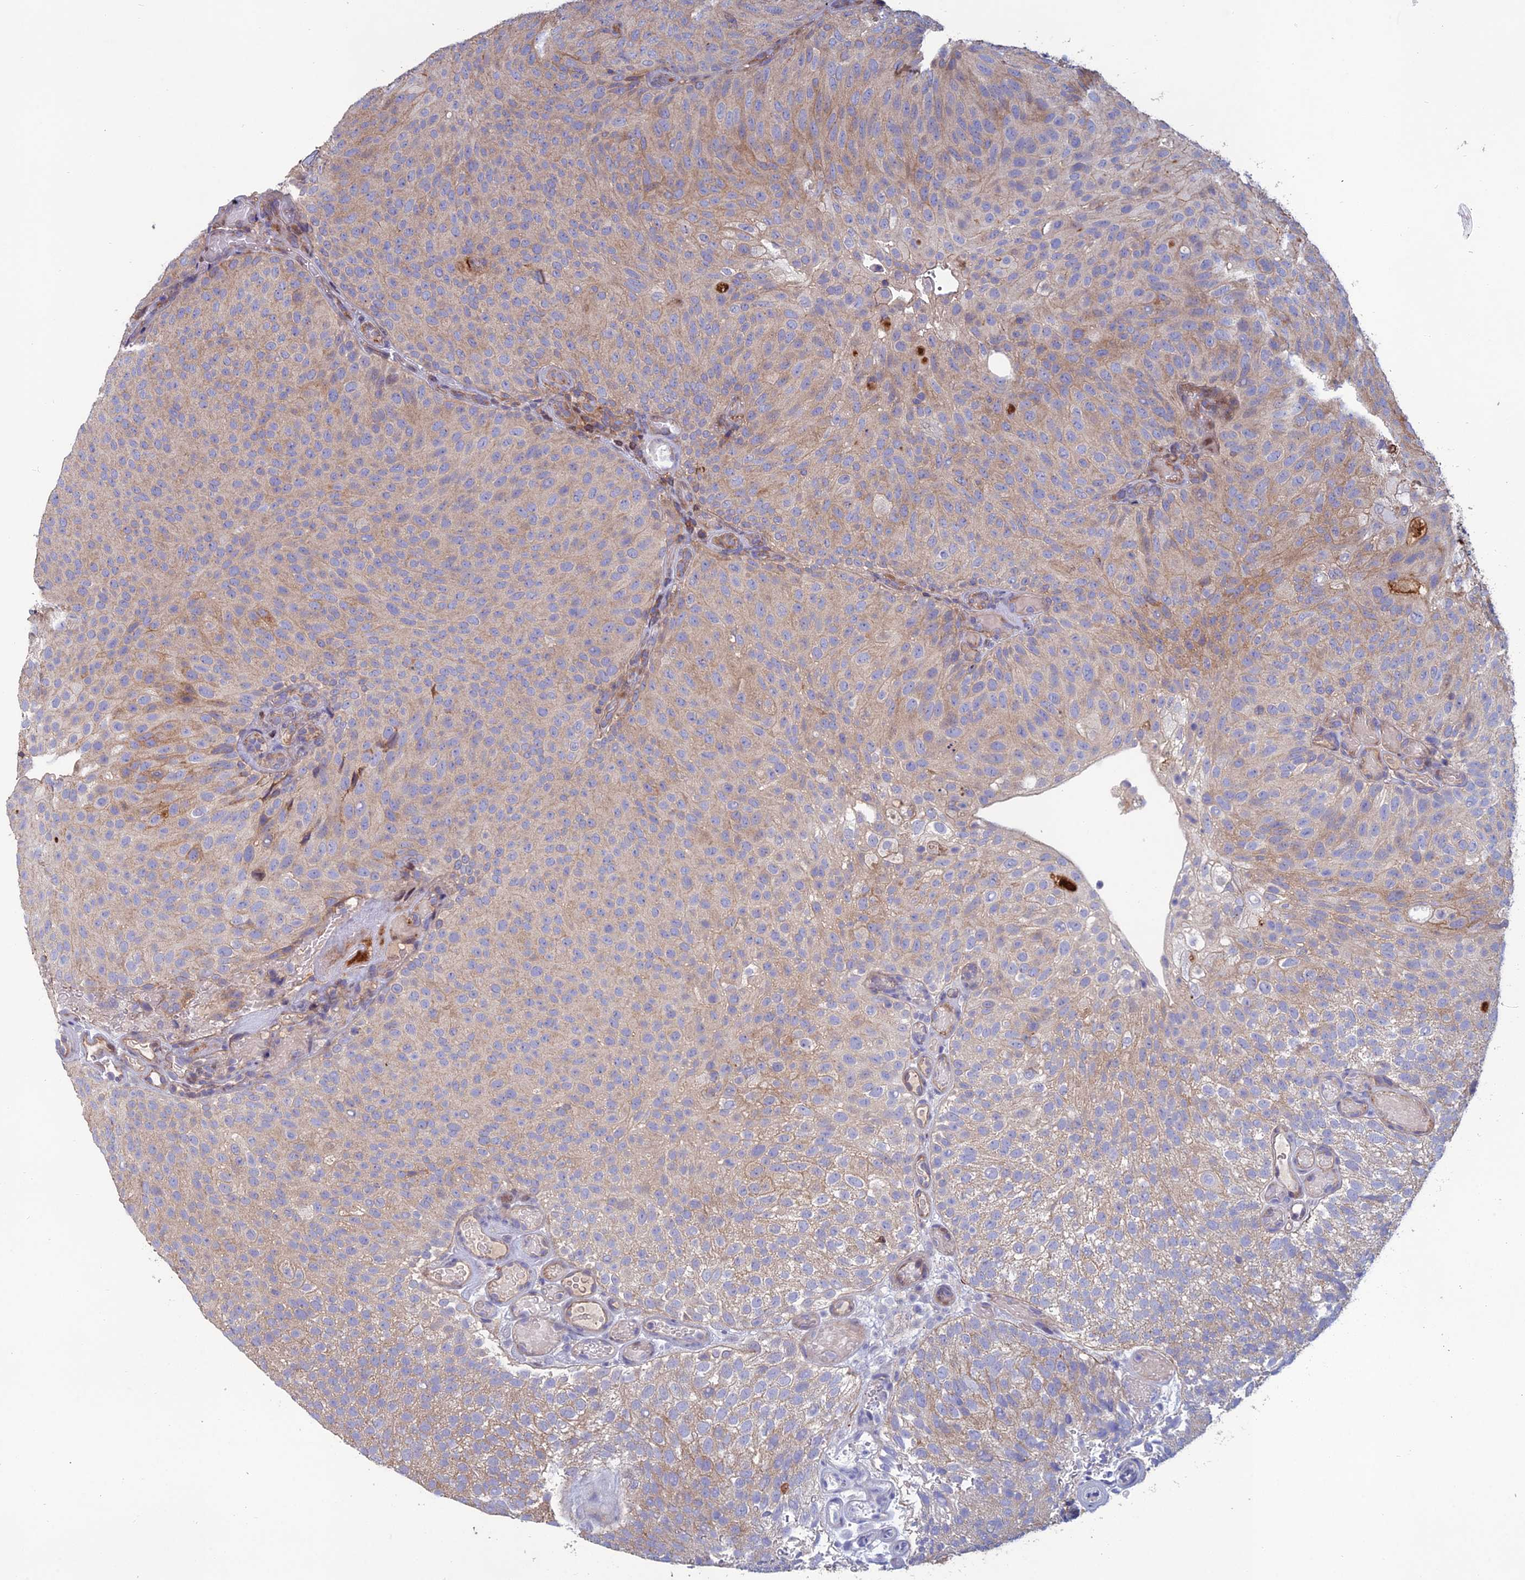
{"staining": {"intensity": "weak", "quantity": "25%-75%", "location": "cytoplasmic/membranous"}, "tissue": "urothelial cancer", "cell_type": "Tumor cells", "image_type": "cancer", "snomed": [{"axis": "morphology", "description": "Urothelial carcinoma, Low grade"}, {"axis": "topography", "description": "Urinary bladder"}], "caption": "Immunohistochemistry (IHC) of urothelial cancer exhibits low levels of weak cytoplasmic/membranous expression in about 25%-75% of tumor cells.", "gene": "C15orf62", "patient": {"sex": "male", "age": 78}}